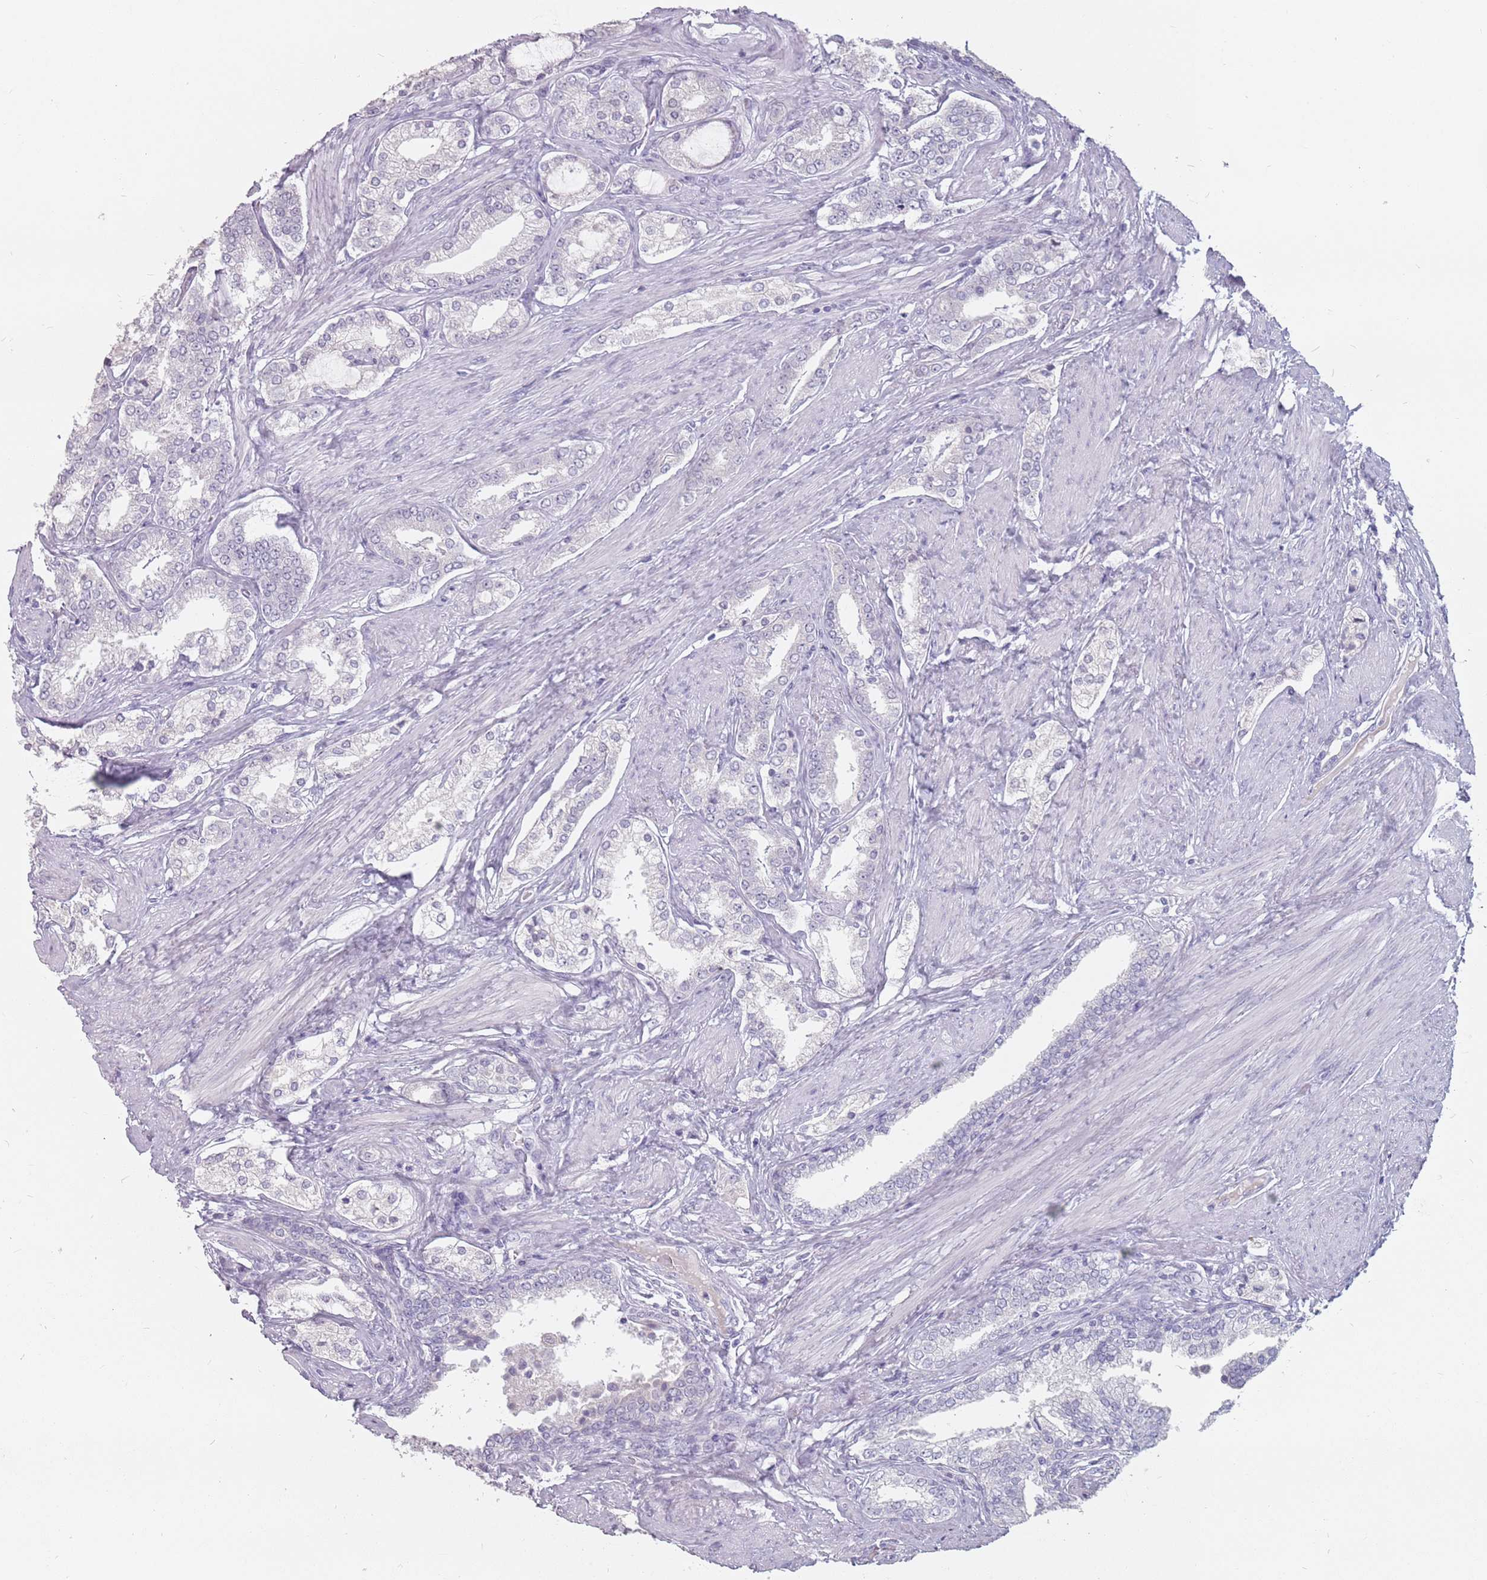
{"staining": {"intensity": "negative", "quantity": "none", "location": "none"}, "tissue": "prostate cancer", "cell_type": "Tumor cells", "image_type": "cancer", "snomed": [{"axis": "morphology", "description": "Adenocarcinoma, High grade"}, {"axis": "topography", "description": "Prostate"}], "caption": "This photomicrograph is of high-grade adenocarcinoma (prostate) stained with immunohistochemistry to label a protein in brown with the nuclei are counter-stained blue. There is no positivity in tumor cells.", "gene": "CEP19", "patient": {"sex": "male", "age": 71}}